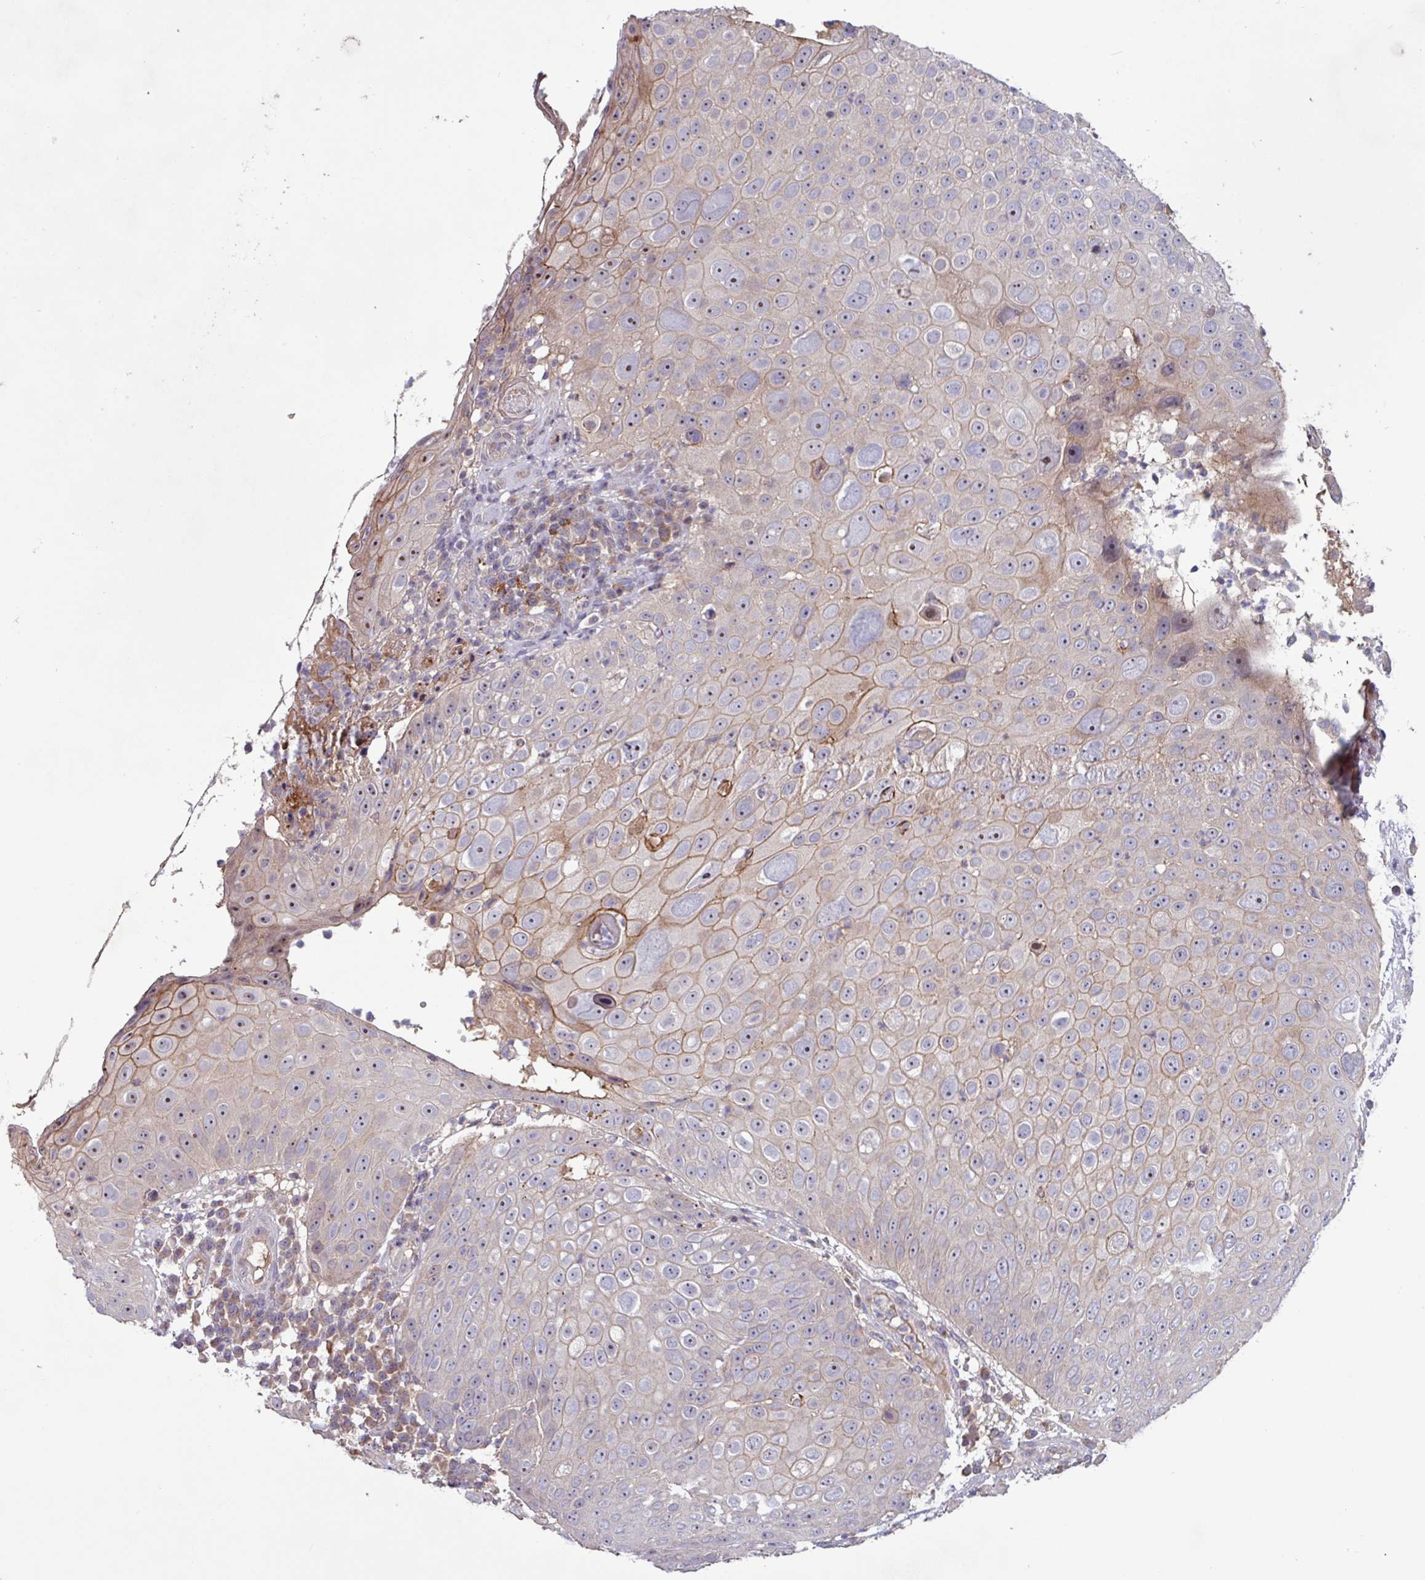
{"staining": {"intensity": "moderate", "quantity": "25%-75%", "location": "cytoplasmic/membranous"}, "tissue": "skin cancer", "cell_type": "Tumor cells", "image_type": "cancer", "snomed": [{"axis": "morphology", "description": "Squamous cell carcinoma, NOS"}, {"axis": "topography", "description": "Skin"}], "caption": "Skin cancer (squamous cell carcinoma) stained with immunohistochemistry (IHC) reveals moderate cytoplasmic/membranous positivity in about 25%-75% of tumor cells. The protein of interest is shown in brown color, while the nuclei are stained blue.", "gene": "TNFSF12", "patient": {"sex": "male", "age": 71}}